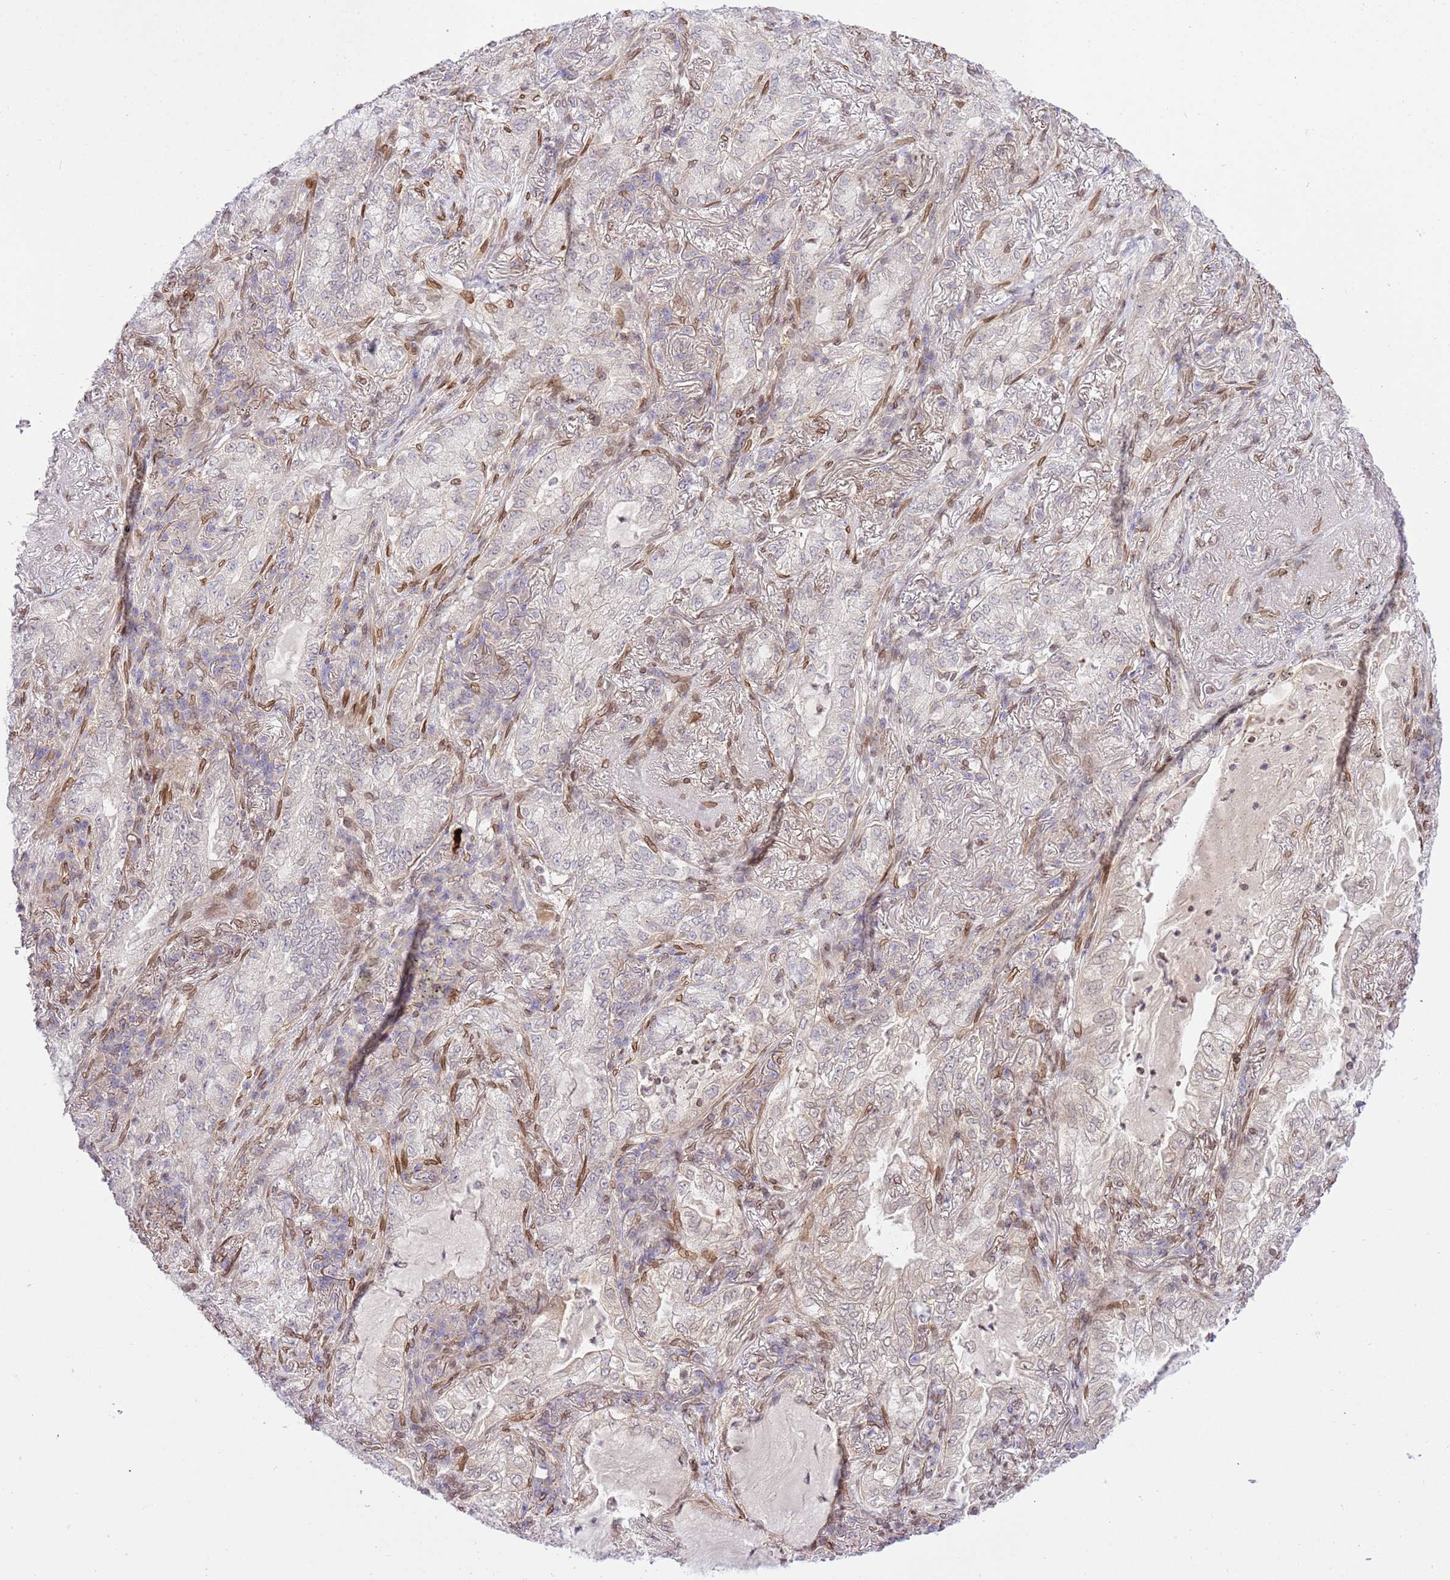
{"staining": {"intensity": "negative", "quantity": "none", "location": "none"}, "tissue": "lung cancer", "cell_type": "Tumor cells", "image_type": "cancer", "snomed": [{"axis": "morphology", "description": "Adenocarcinoma, NOS"}, {"axis": "topography", "description": "Lung"}], "caption": "IHC of lung adenocarcinoma reveals no staining in tumor cells.", "gene": "TRIM37", "patient": {"sex": "female", "age": 73}}